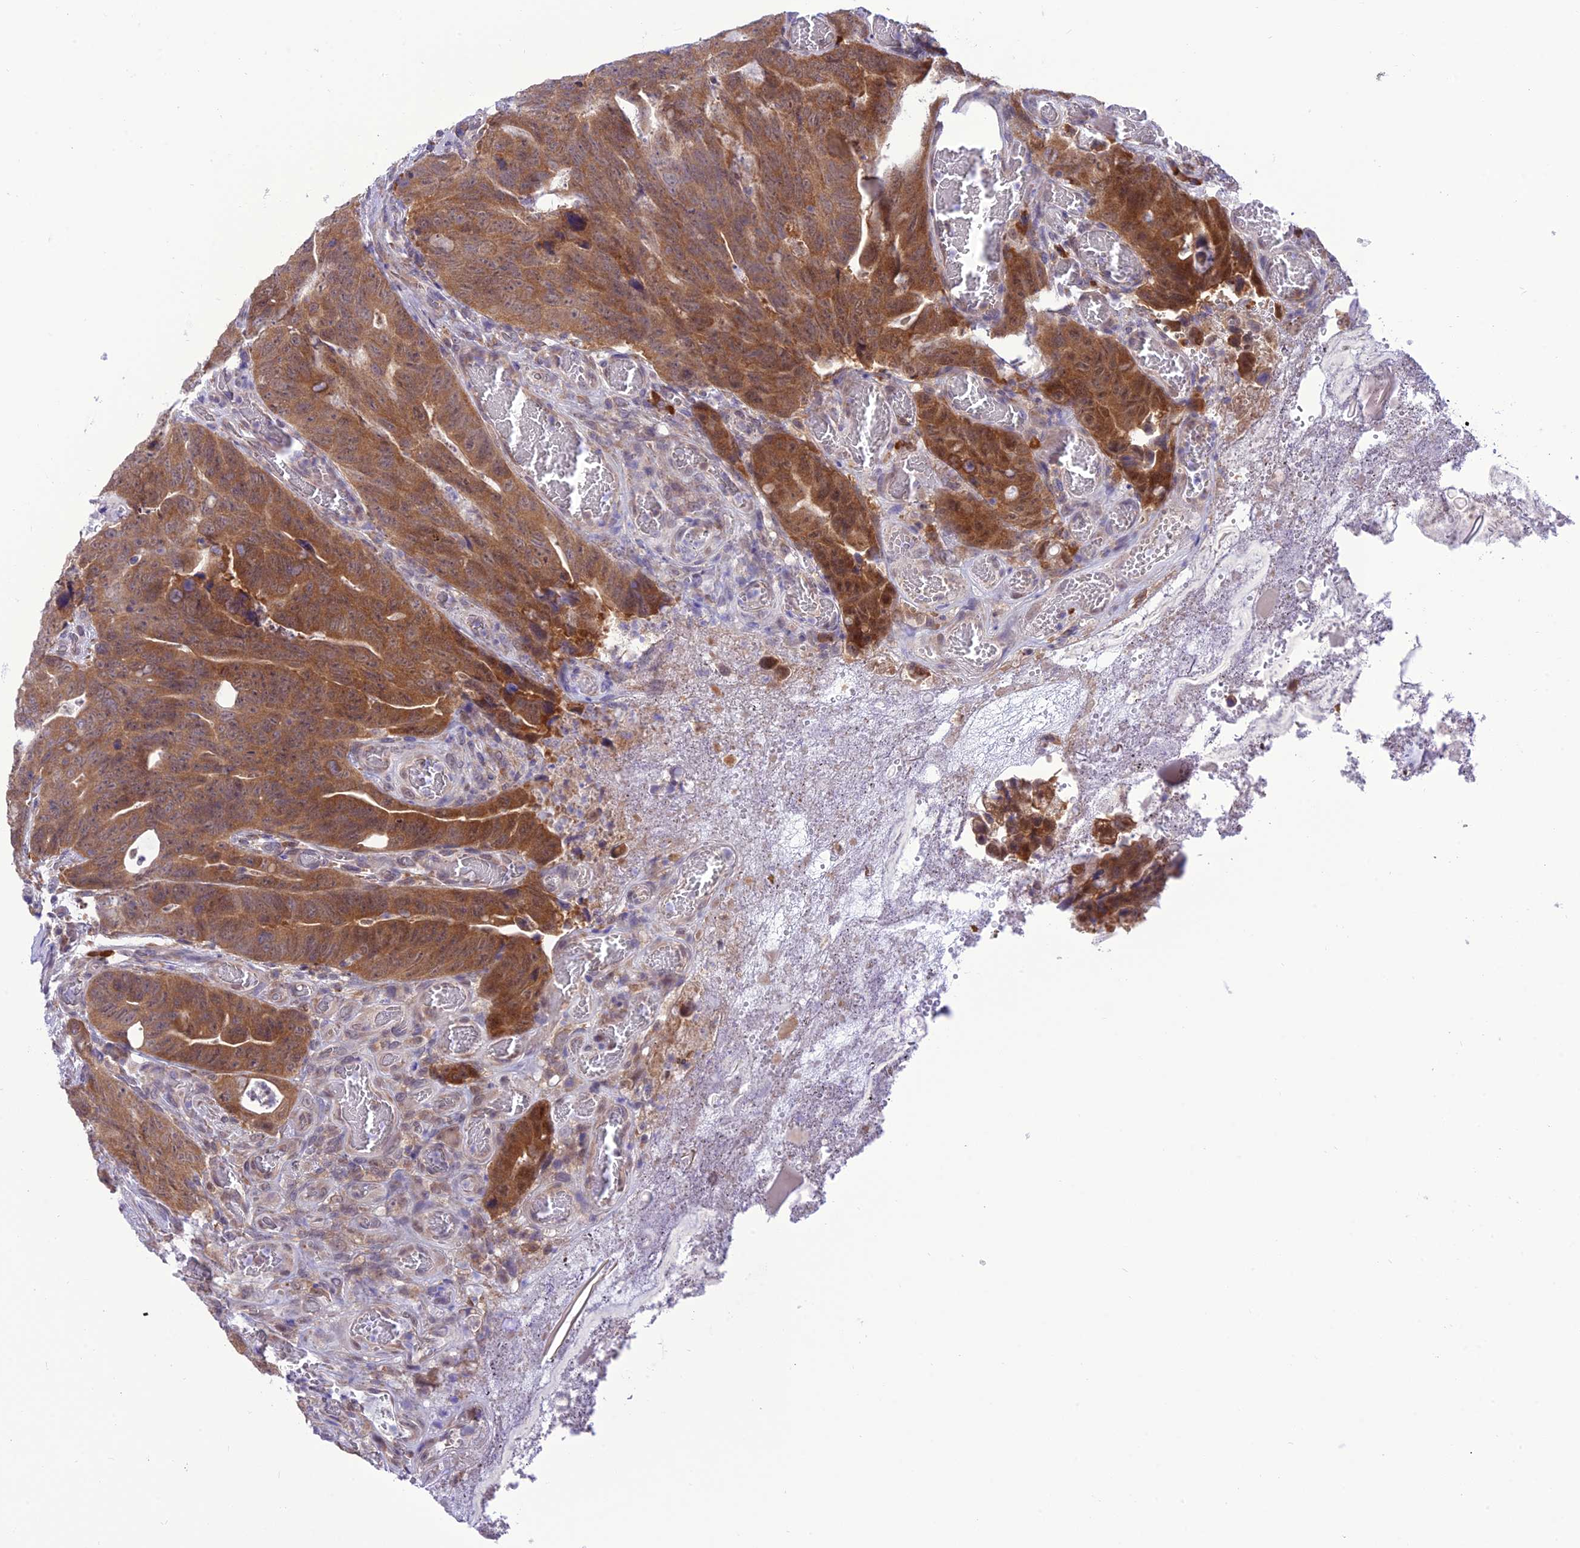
{"staining": {"intensity": "moderate", "quantity": ">75%", "location": "cytoplasmic/membranous"}, "tissue": "colorectal cancer", "cell_type": "Tumor cells", "image_type": "cancer", "snomed": [{"axis": "morphology", "description": "Adenocarcinoma, NOS"}, {"axis": "topography", "description": "Colon"}], "caption": "Immunohistochemical staining of human colorectal adenocarcinoma displays medium levels of moderate cytoplasmic/membranous expression in approximately >75% of tumor cells.", "gene": "RNF126", "patient": {"sex": "female", "age": 82}}